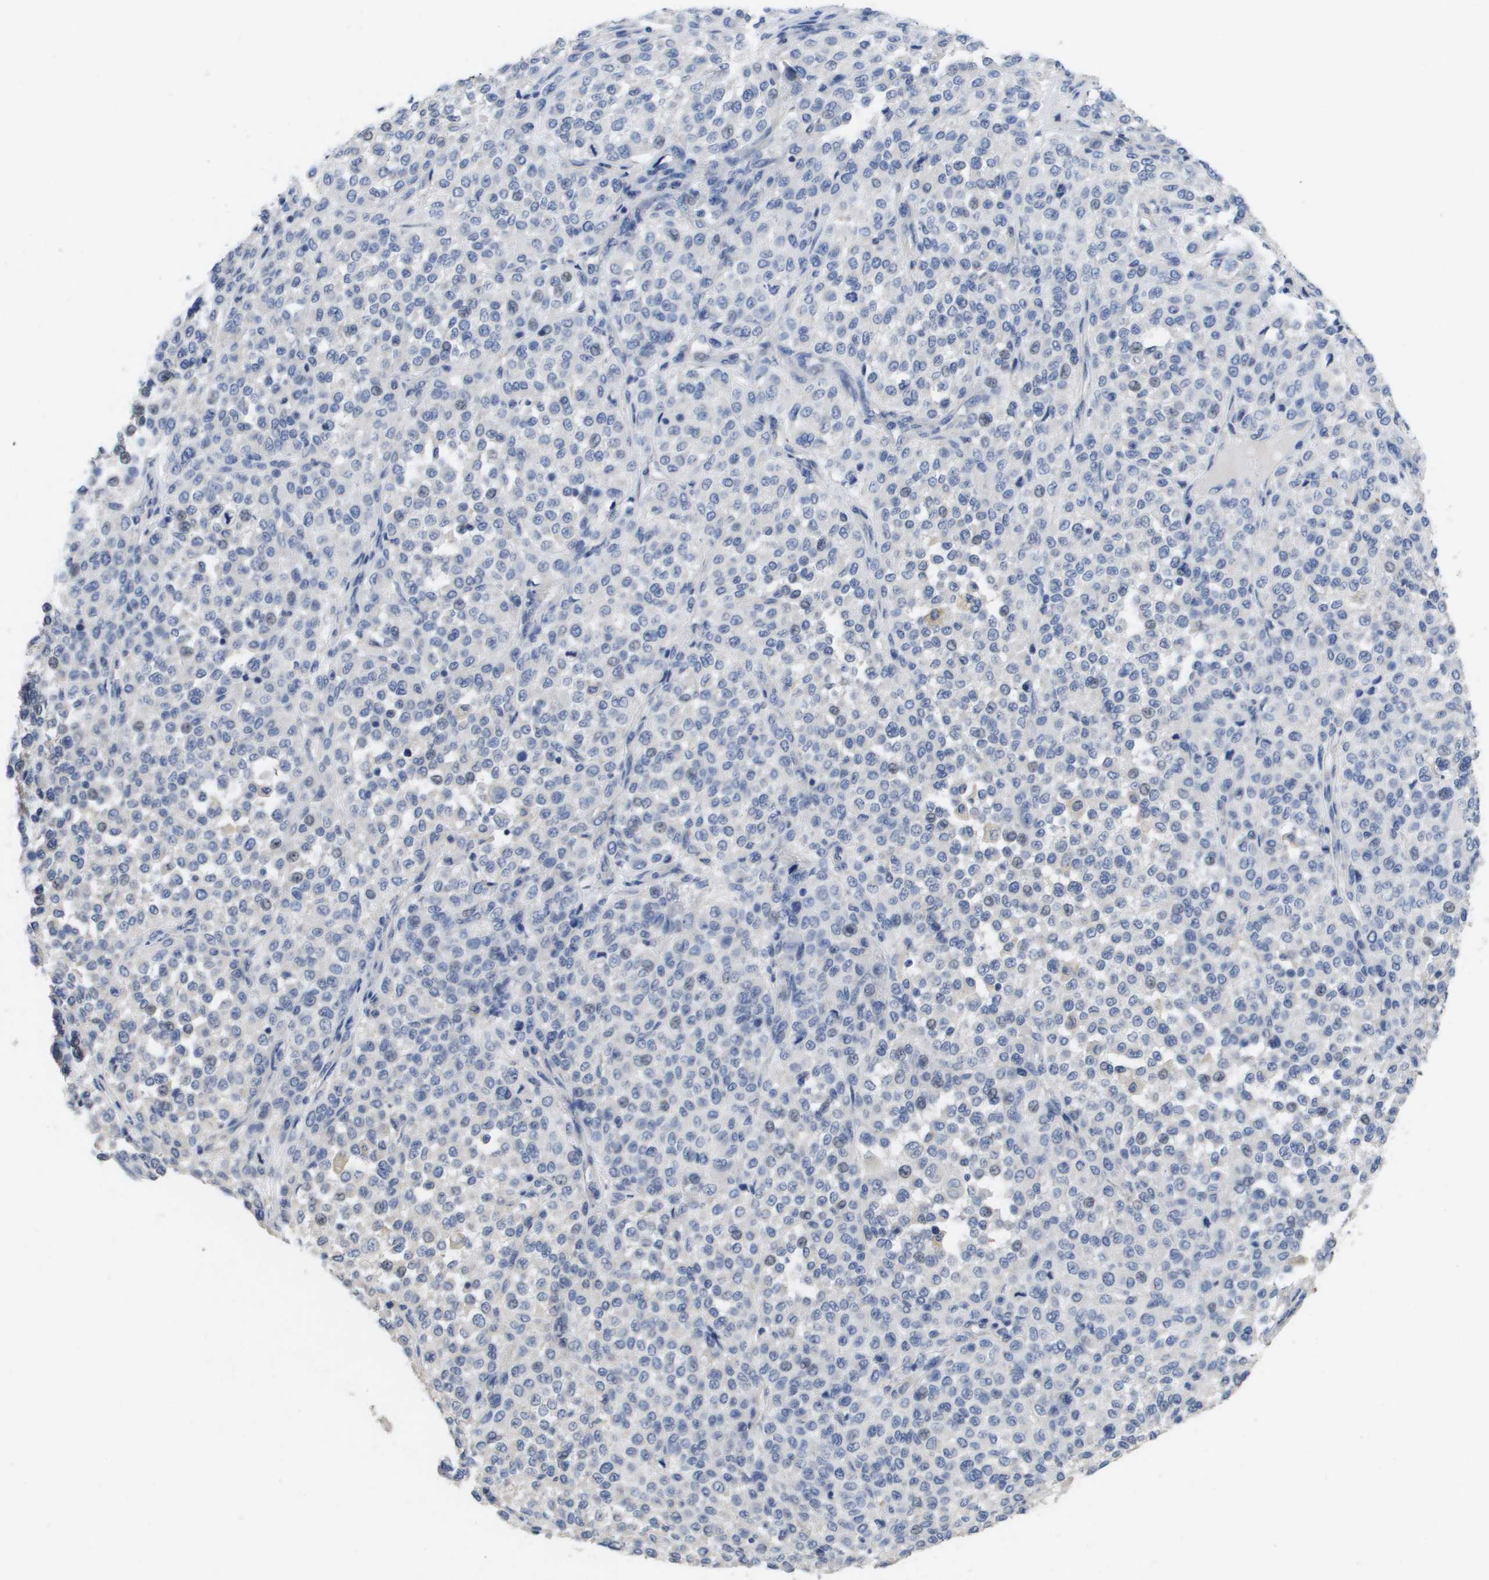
{"staining": {"intensity": "weak", "quantity": "<25%", "location": "nuclear"}, "tissue": "melanoma", "cell_type": "Tumor cells", "image_type": "cancer", "snomed": [{"axis": "morphology", "description": "Malignant melanoma, Metastatic site"}, {"axis": "topography", "description": "Pancreas"}], "caption": "A histopathology image of malignant melanoma (metastatic site) stained for a protein reveals no brown staining in tumor cells.", "gene": "CA9", "patient": {"sex": "female", "age": 30}}